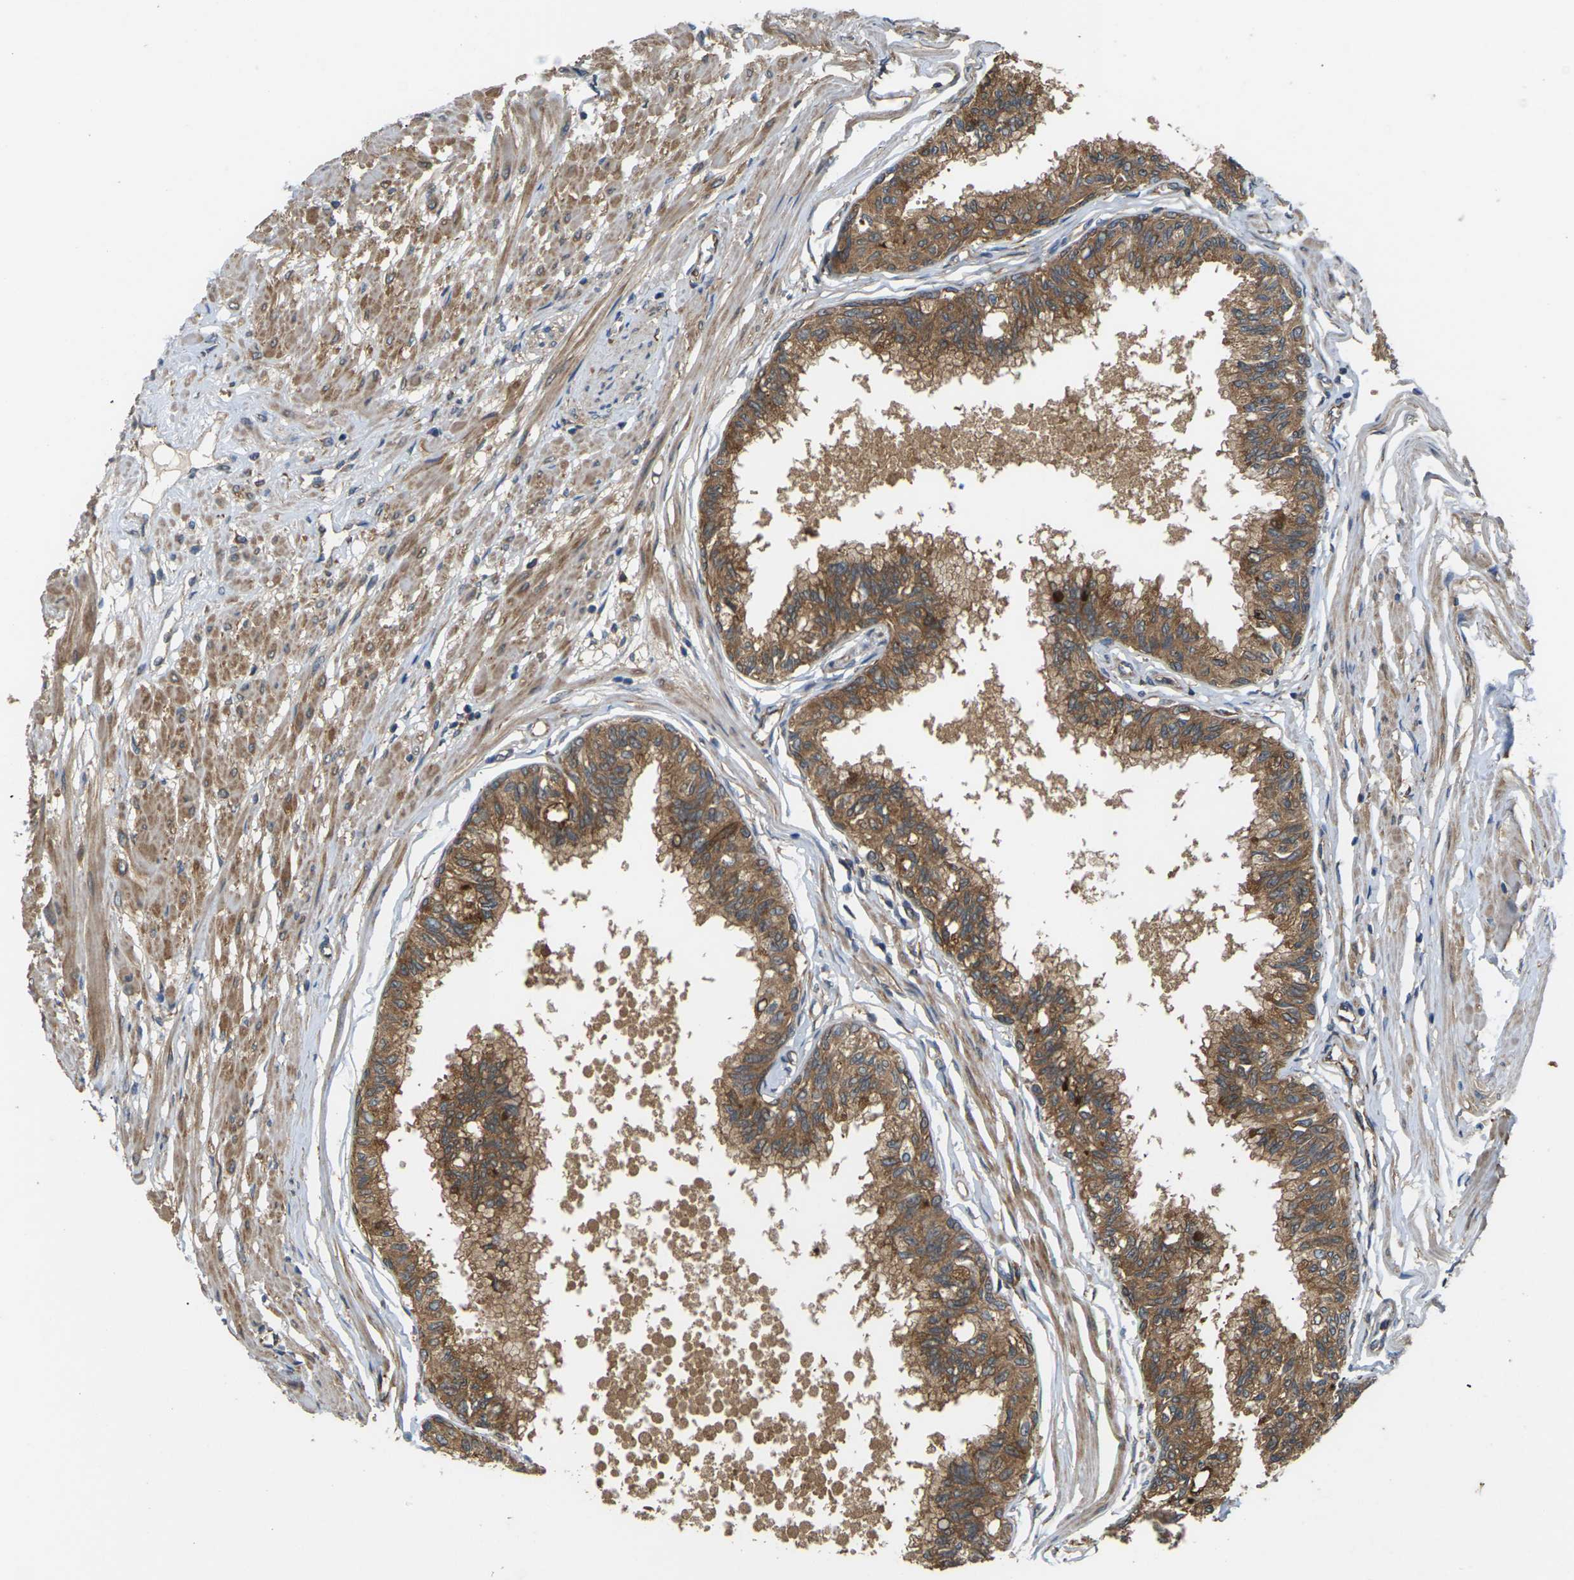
{"staining": {"intensity": "moderate", "quantity": ">75%", "location": "cytoplasmic/membranous"}, "tissue": "prostate", "cell_type": "Glandular cells", "image_type": "normal", "snomed": [{"axis": "morphology", "description": "Normal tissue, NOS"}, {"axis": "topography", "description": "Prostate"}, {"axis": "topography", "description": "Seminal veicle"}], "caption": "Immunohistochemical staining of normal prostate demonstrates medium levels of moderate cytoplasmic/membranous expression in about >75% of glandular cells. The protein is shown in brown color, while the nuclei are stained blue.", "gene": "NRAS", "patient": {"sex": "male", "age": 60}}